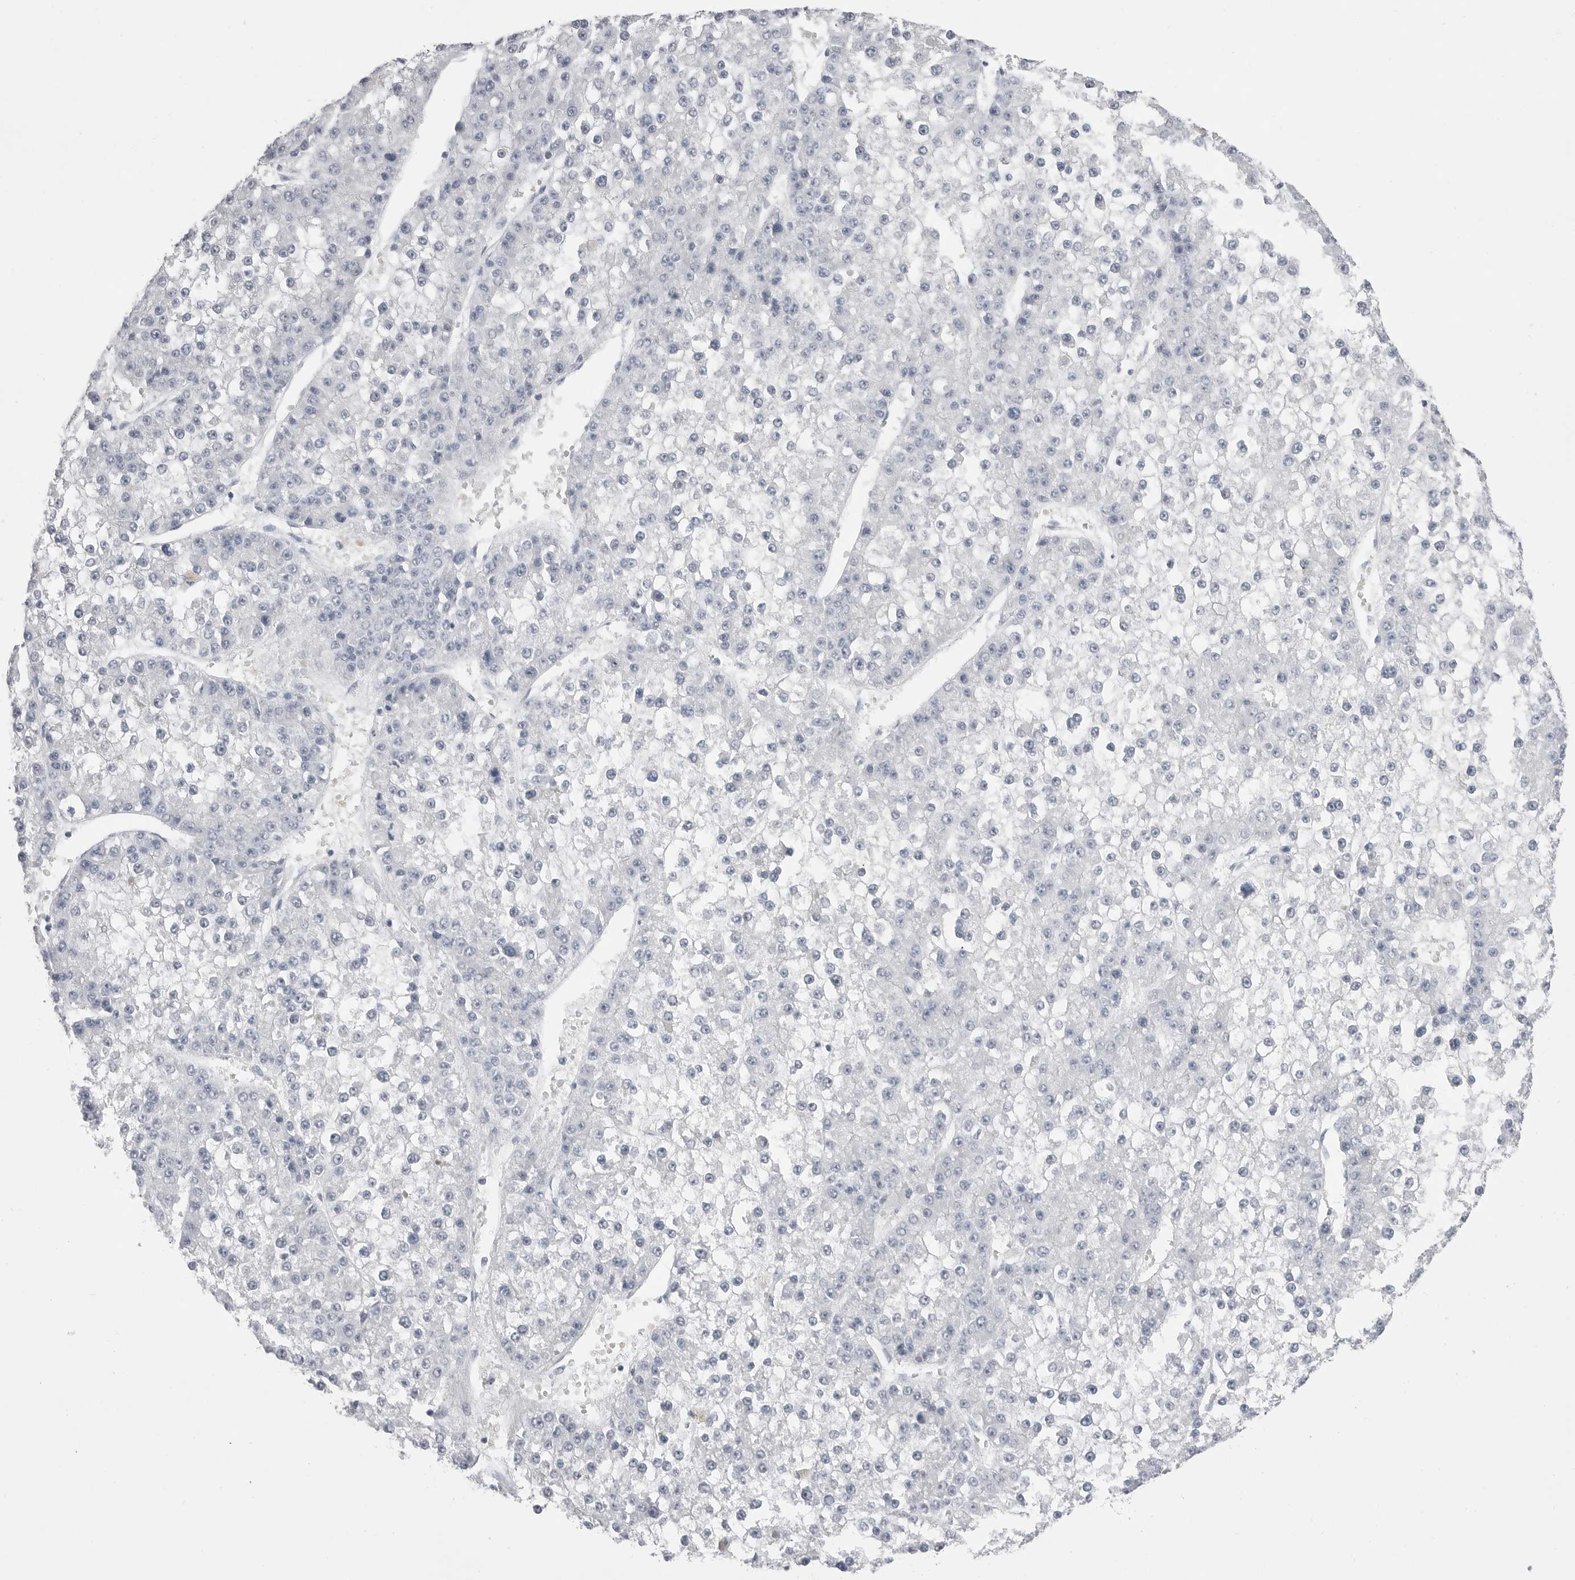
{"staining": {"intensity": "negative", "quantity": "none", "location": "none"}, "tissue": "liver cancer", "cell_type": "Tumor cells", "image_type": "cancer", "snomed": [{"axis": "morphology", "description": "Carcinoma, Hepatocellular, NOS"}, {"axis": "topography", "description": "Liver"}], "caption": "There is no significant expression in tumor cells of liver cancer (hepatocellular carcinoma). (Brightfield microscopy of DAB IHC at high magnification).", "gene": "CPB1", "patient": {"sex": "female", "age": 73}}